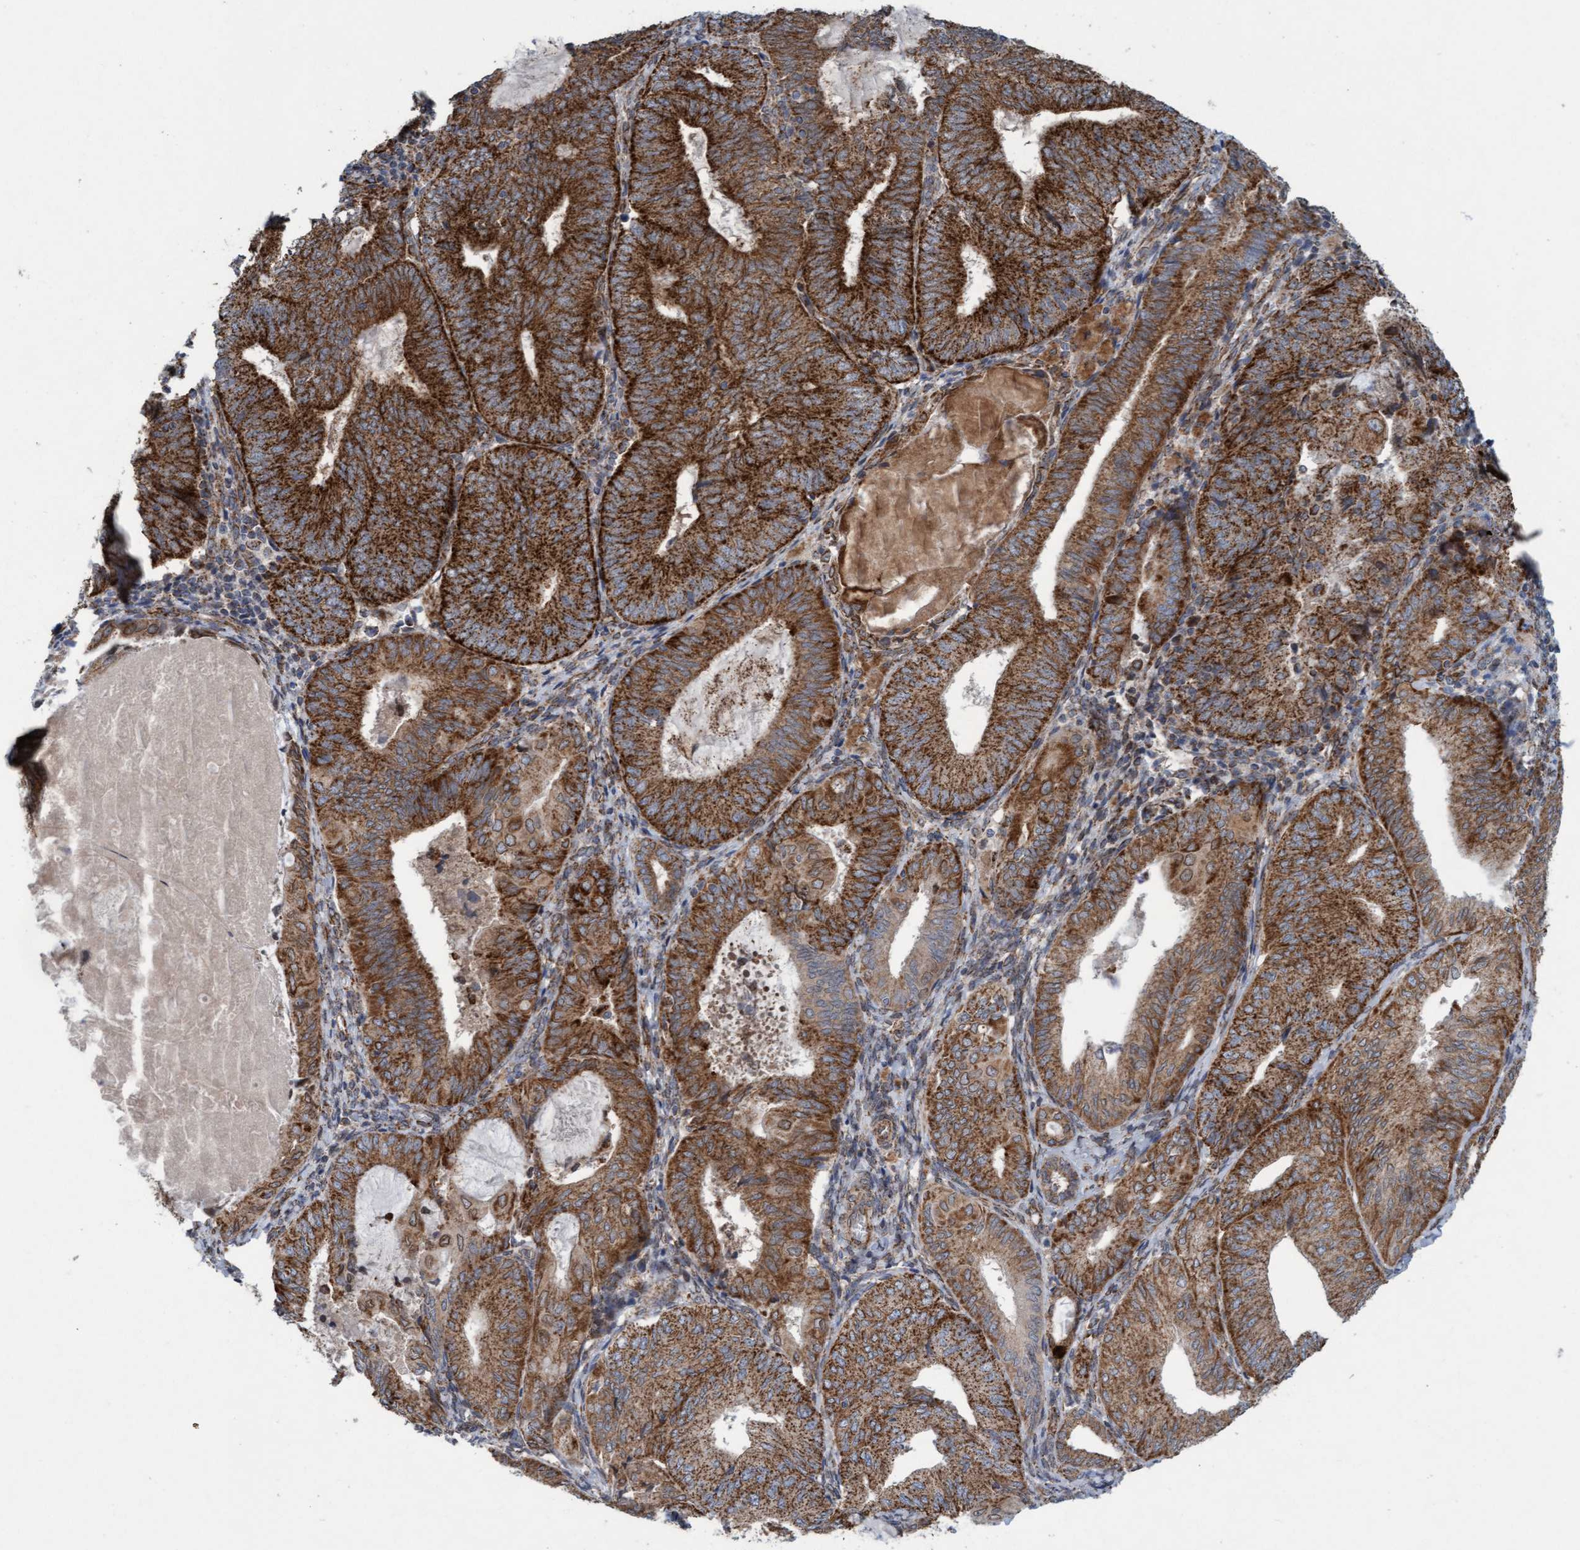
{"staining": {"intensity": "strong", "quantity": ">75%", "location": "cytoplasmic/membranous"}, "tissue": "endometrial cancer", "cell_type": "Tumor cells", "image_type": "cancer", "snomed": [{"axis": "morphology", "description": "Adenocarcinoma, NOS"}, {"axis": "topography", "description": "Endometrium"}], "caption": "Endometrial cancer (adenocarcinoma) was stained to show a protein in brown. There is high levels of strong cytoplasmic/membranous expression in approximately >75% of tumor cells.", "gene": "MRPS23", "patient": {"sex": "female", "age": 81}}